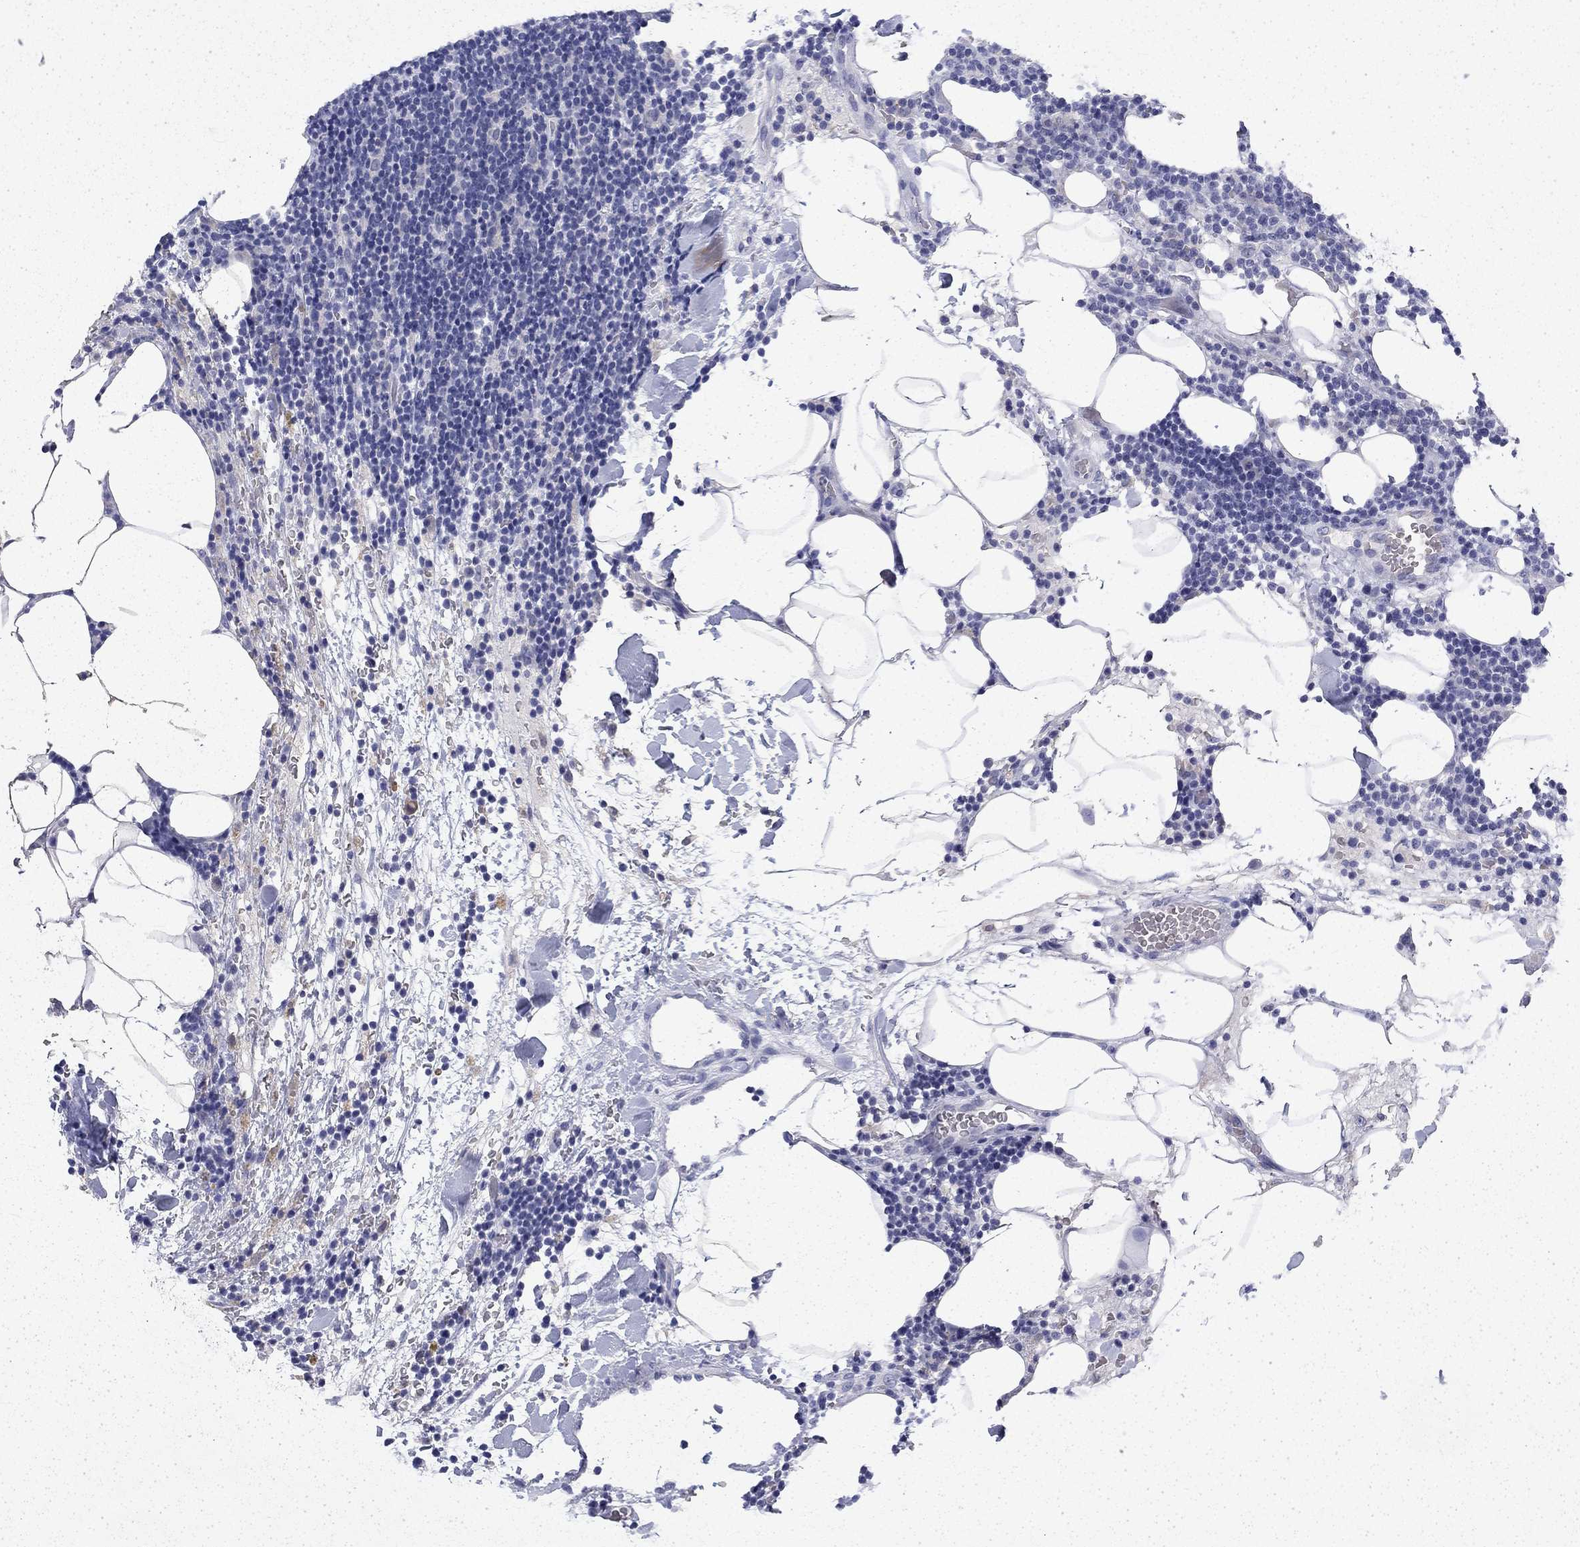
{"staining": {"intensity": "negative", "quantity": "none", "location": "none"}, "tissue": "lymphoma", "cell_type": "Tumor cells", "image_type": "cancer", "snomed": [{"axis": "morphology", "description": "Malignant lymphoma, non-Hodgkin's type, High grade"}, {"axis": "topography", "description": "Lymph node"}], "caption": "This photomicrograph is of malignant lymphoma, non-Hodgkin's type (high-grade) stained with IHC to label a protein in brown with the nuclei are counter-stained blue. There is no expression in tumor cells. Brightfield microscopy of immunohistochemistry (IHC) stained with DAB (3,3'-diaminobenzidine) (brown) and hematoxylin (blue), captured at high magnification.", "gene": "ENPP6", "patient": {"sex": "male", "age": 61}}